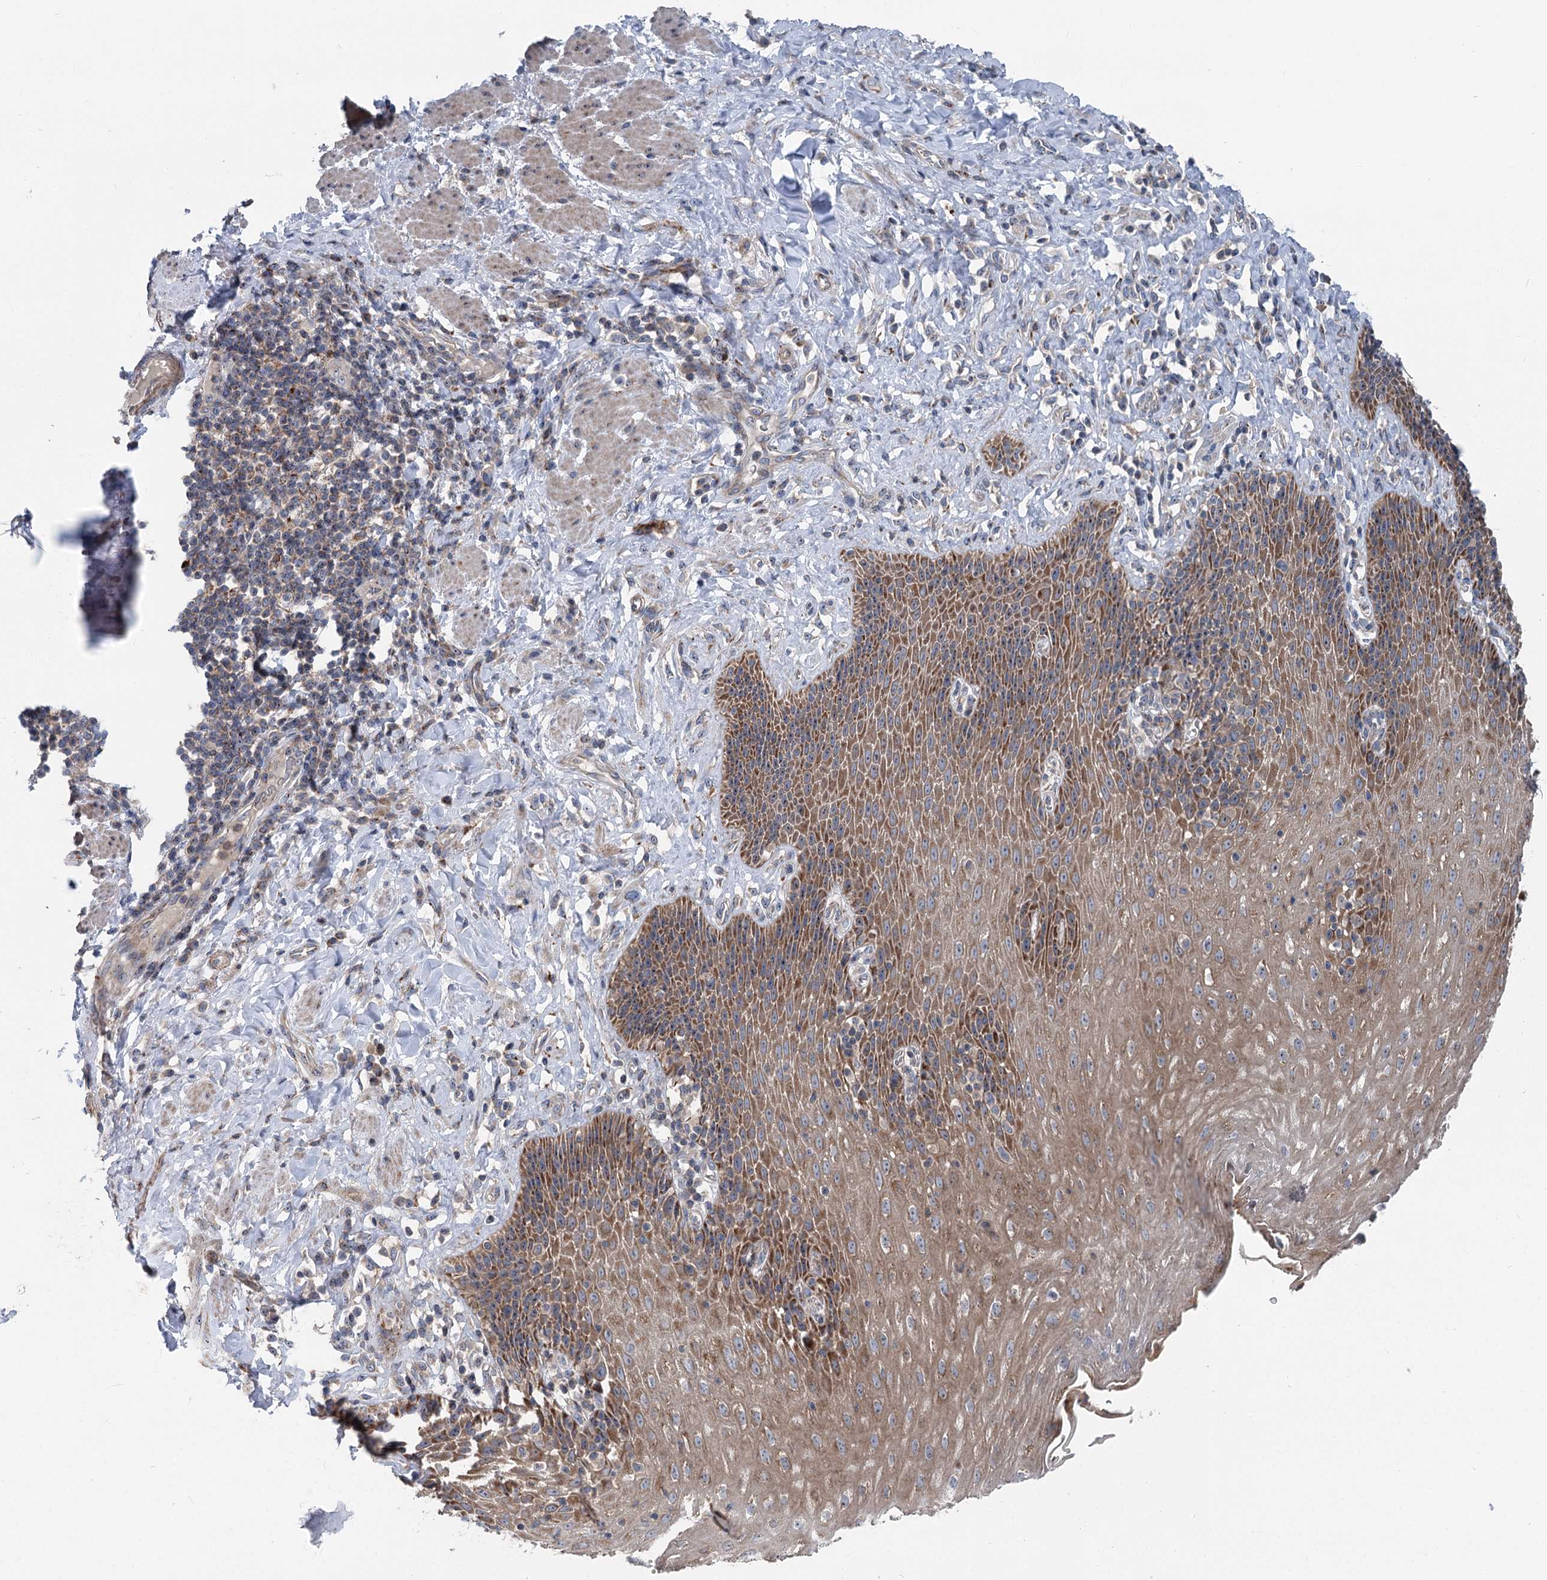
{"staining": {"intensity": "moderate", "quantity": ">75%", "location": "cytoplasmic/membranous"}, "tissue": "esophagus", "cell_type": "Squamous epithelial cells", "image_type": "normal", "snomed": [{"axis": "morphology", "description": "Normal tissue, NOS"}, {"axis": "topography", "description": "Esophagus"}], "caption": "Immunohistochemical staining of unremarkable human esophagus displays >75% levels of moderate cytoplasmic/membranous protein positivity in approximately >75% of squamous epithelial cells.", "gene": "MARK2", "patient": {"sex": "female", "age": 61}}